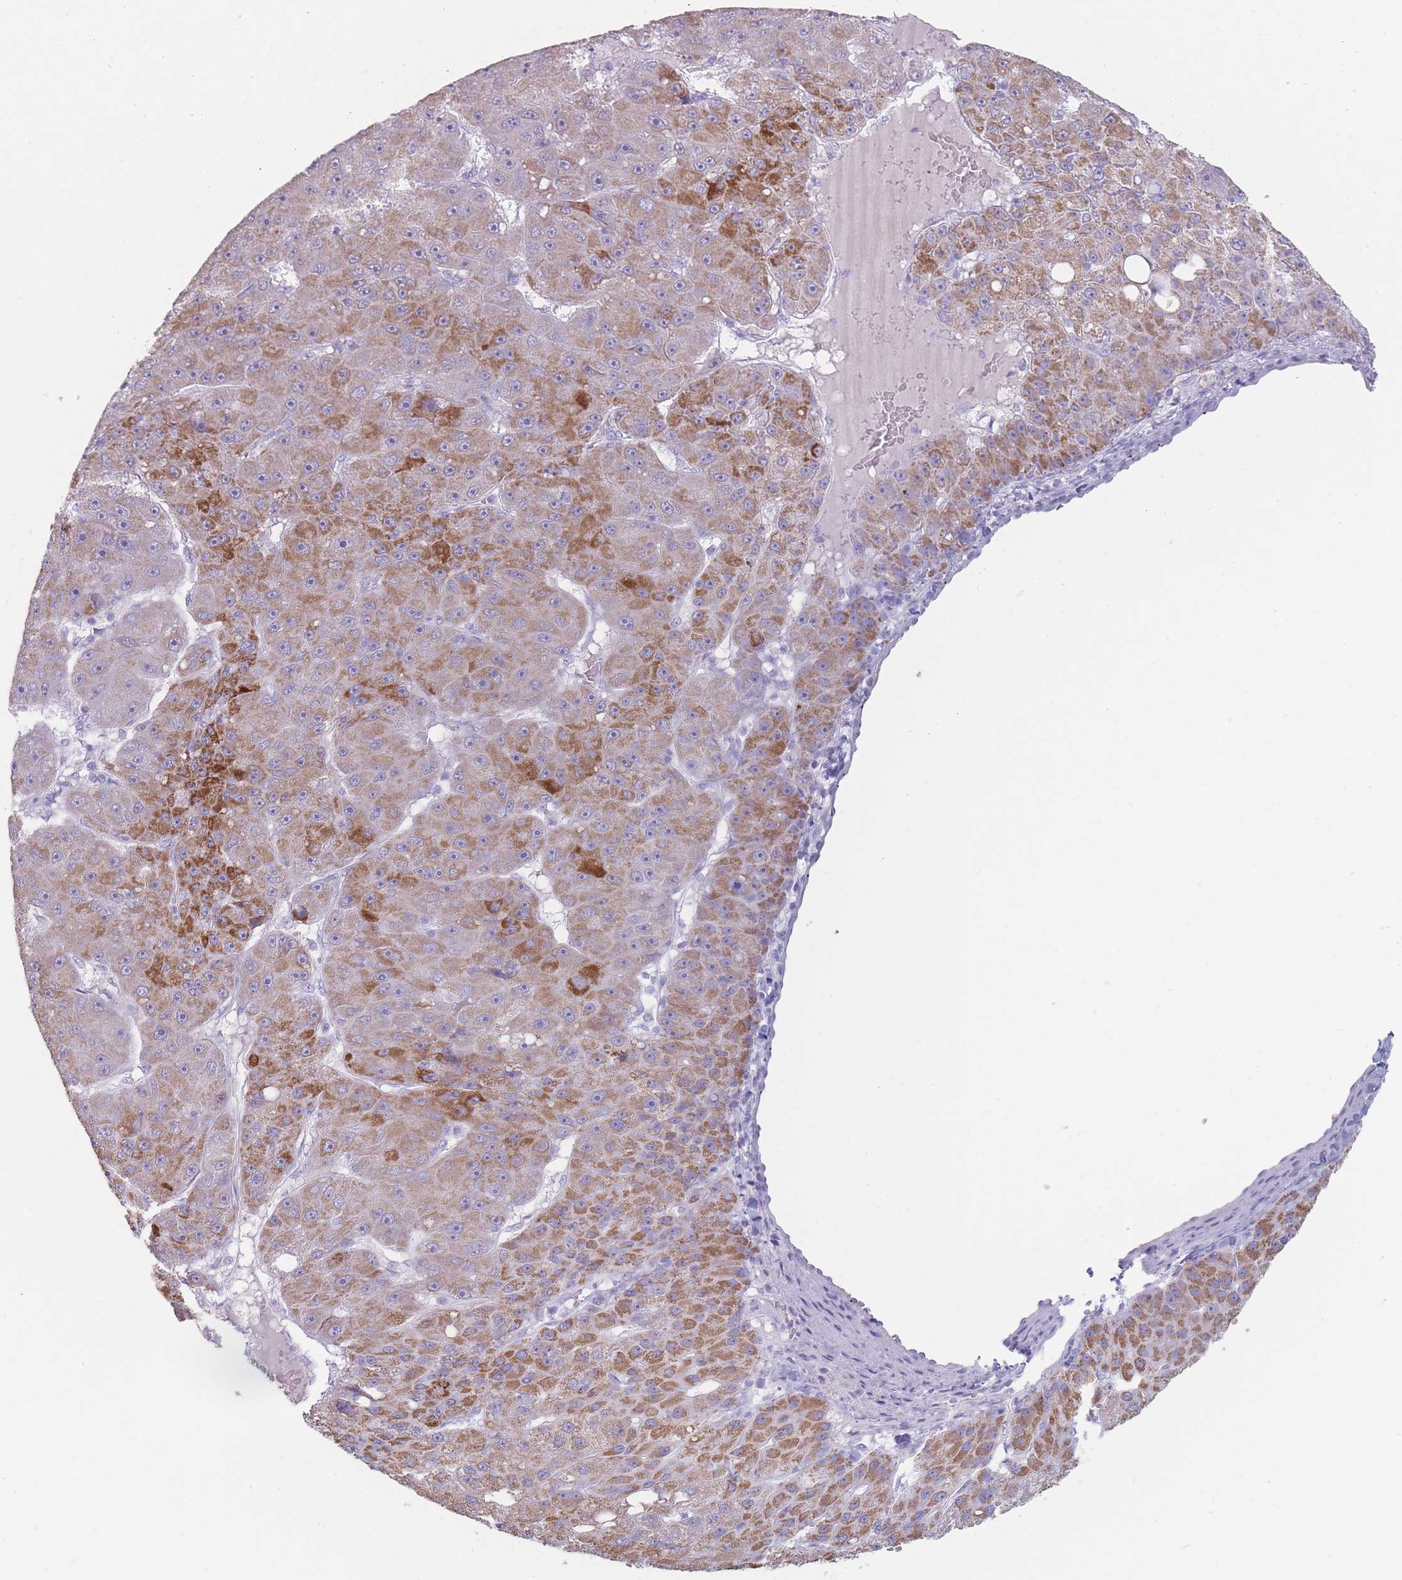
{"staining": {"intensity": "moderate", "quantity": "<25%", "location": "cytoplasmic/membranous"}, "tissue": "liver cancer", "cell_type": "Tumor cells", "image_type": "cancer", "snomed": [{"axis": "morphology", "description": "Carcinoma, Hepatocellular, NOS"}, {"axis": "topography", "description": "Liver"}], "caption": "Liver cancer was stained to show a protein in brown. There is low levels of moderate cytoplasmic/membranous positivity in approximately <25% of tumor cells.", "gene": "GPR12", "patient": {"sex": "male", "age": 67}}